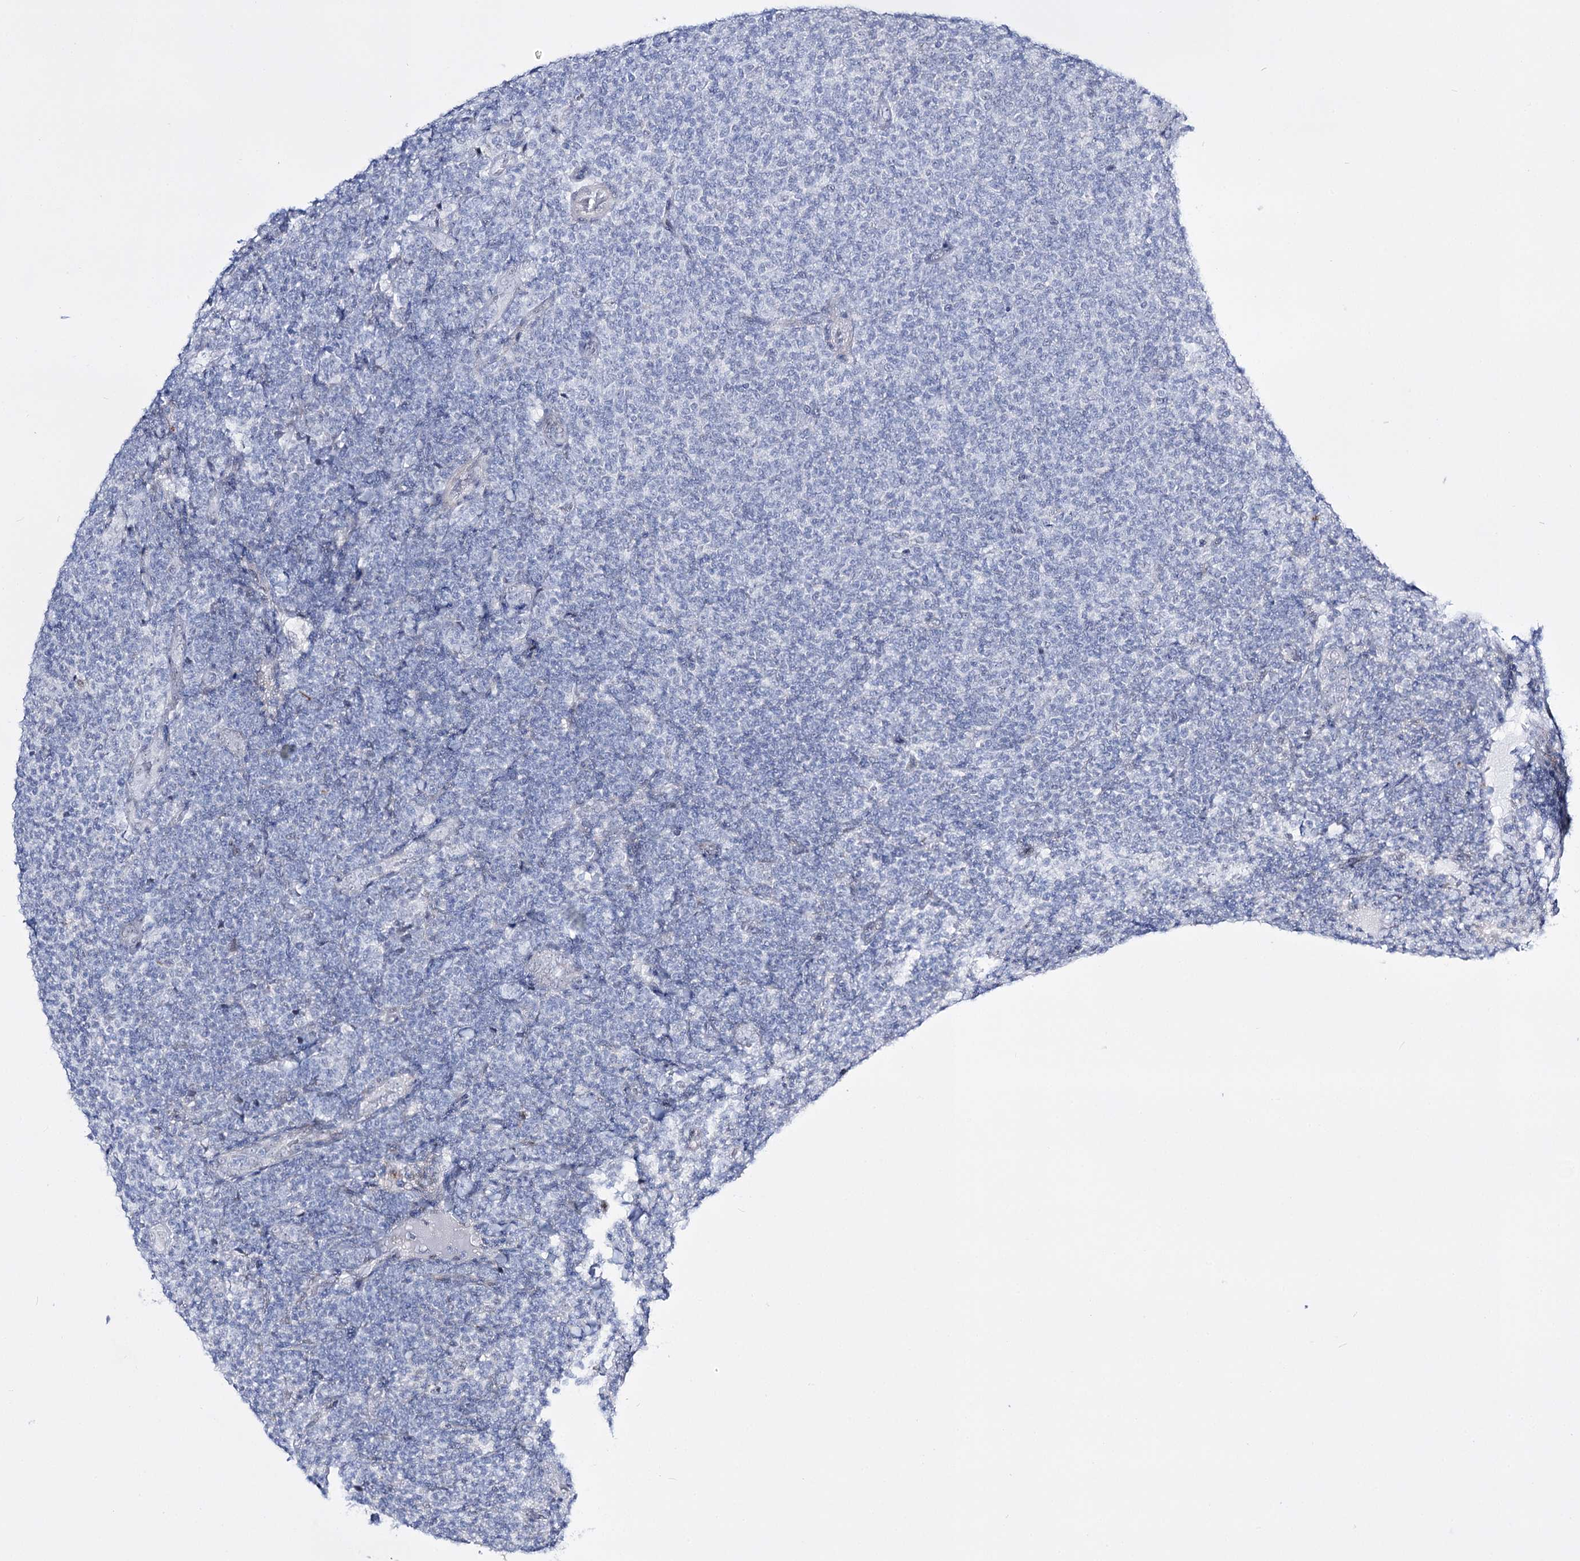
{"staining": {"intensity": "negative", "quantity": "none", "location": "none"}, "tissue": "lymphoma", "cell_type": "Tumor cells", "image_type": "cancer", "snomed": [{"axis": "morphology", "description": "Malignant lymphoma, non-Hodgkin's type, Low grade"}, {"axis": "topography", "description": "Lymph node"}], "caption": "An IHC photomicrograph of lymphoma is shown. There is no staining in tumor cells of lymphoma.", "gene": "RBM15B", "patient": {"sex": "male", "age": 66}}